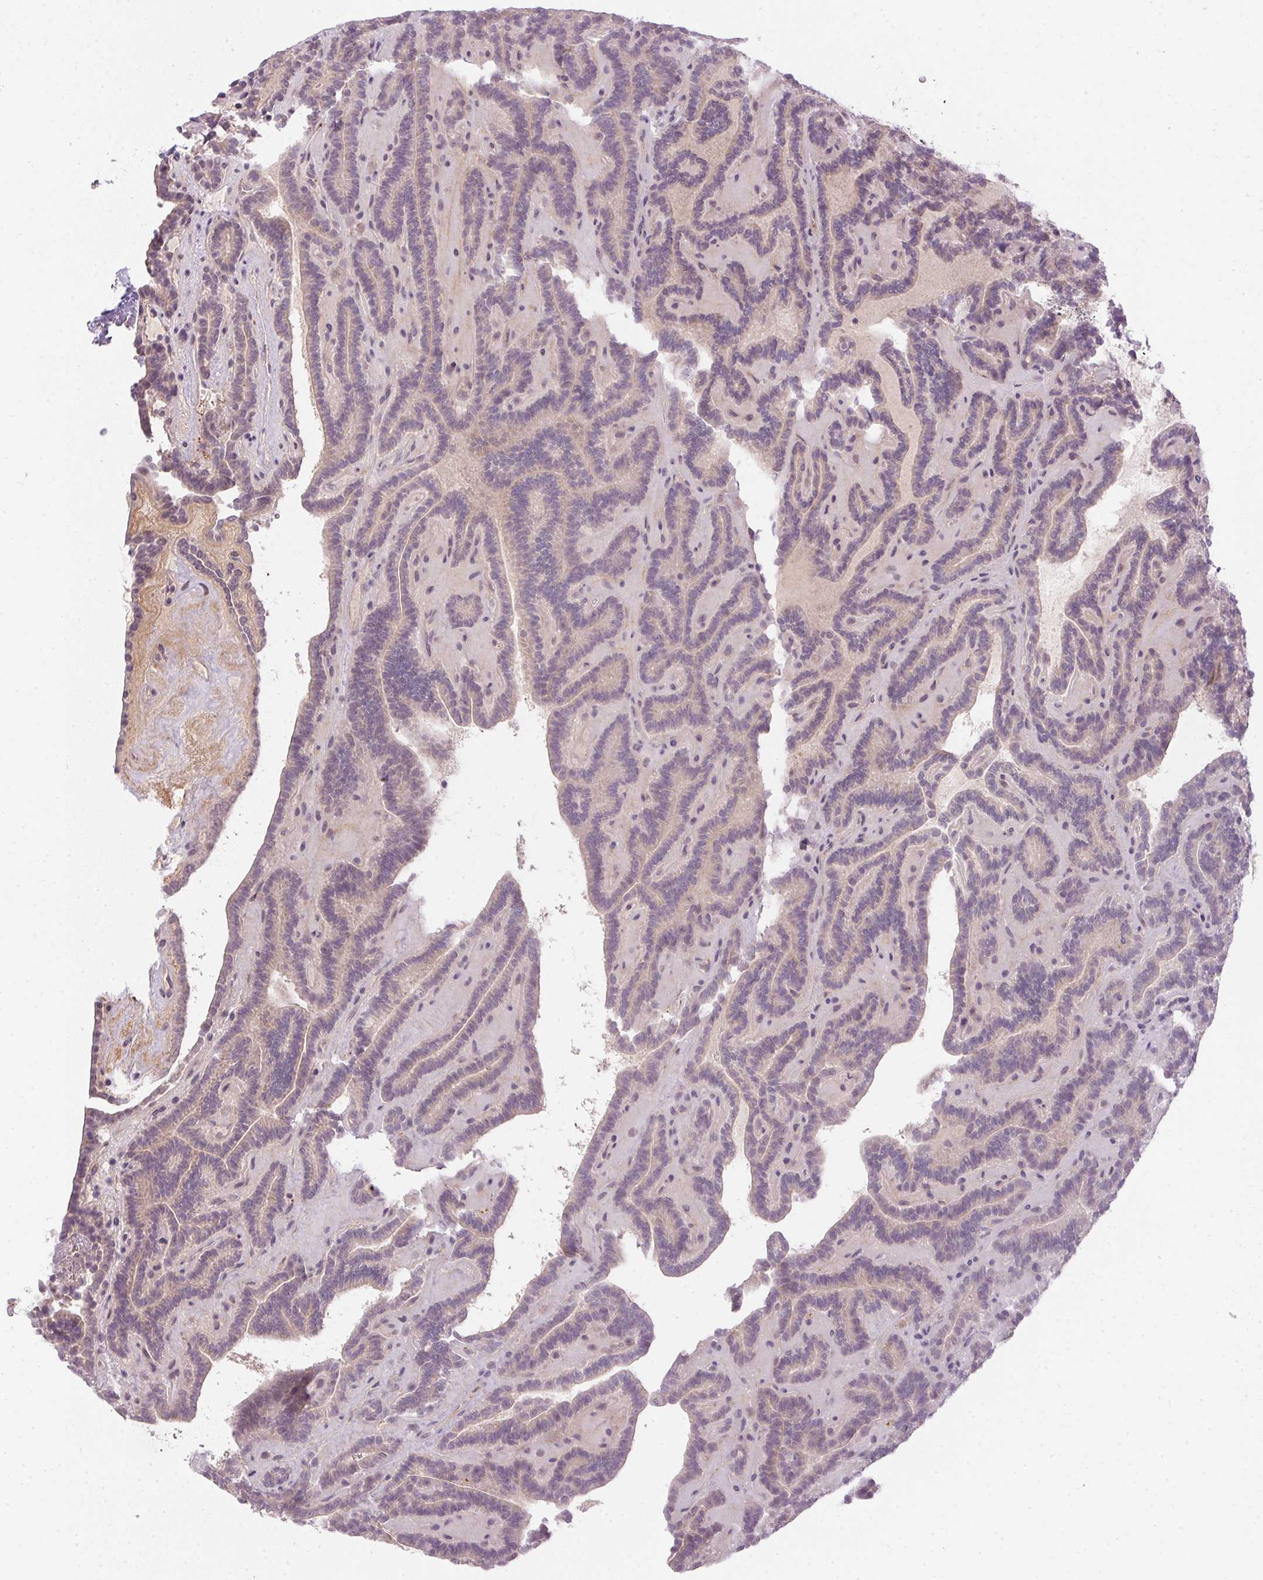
{"staining": {"intensity": "negative", "quantity": "none", "location": "none"}, "tissue": "thyroid cancer", "cell_type": "Tumor cells", "image_type": "cancer", "snomed": [{"axis": "morphology", "description": "Papillary adenocarcinoma, NOS"}, {"axis": "topography", "description": "Thyroid gland"}], "caption": "Protein analysis of thyroid cancer exhibits no significant positivity in tumor cells. Nuclei are stained in blue.", "gene": "CFAP92", "patient": {"sex": "female", "age": 21}}